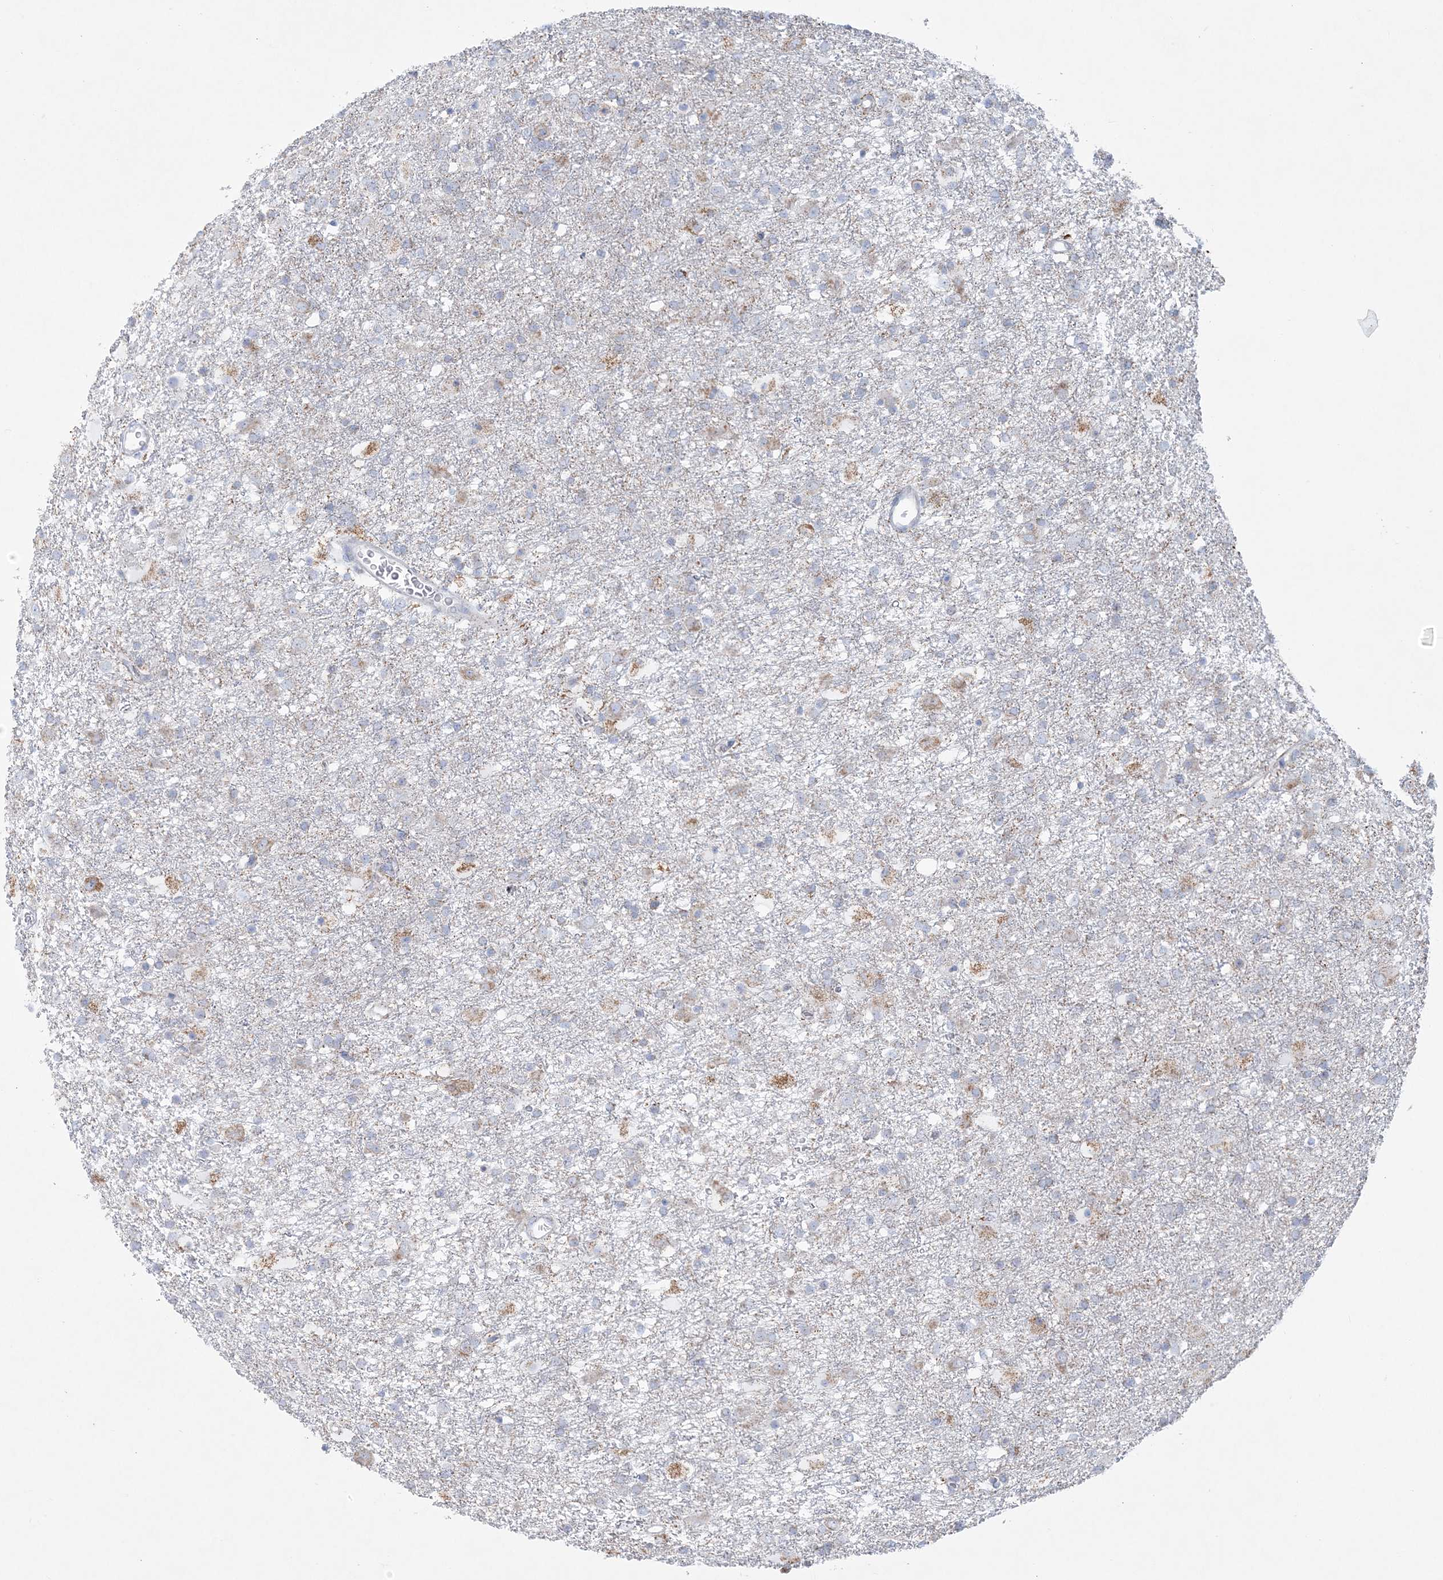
{"staining": {"intensity": "weak", "quantity": "<25%", "location": "cytoplasmic/membranous"}, "tissue": "glioma", "cell_type": "Tumor cells", "image_type": "cancer", "snomed": [{"axis": "morphology", "description": "Glioma, malignant, Low grade"}, {"axis": "topography", "description": "Brain"}], "caption": "Immunohistochemistry (IHC) of glioma demonstrates no expression in tumor cells. (DAB (3,3'-diaminobenzidine) IHC visualized using brightfield microscopy, high magnification).", "gene": "TBC1D7", "patient": {"sex": "male", "age": 65}}